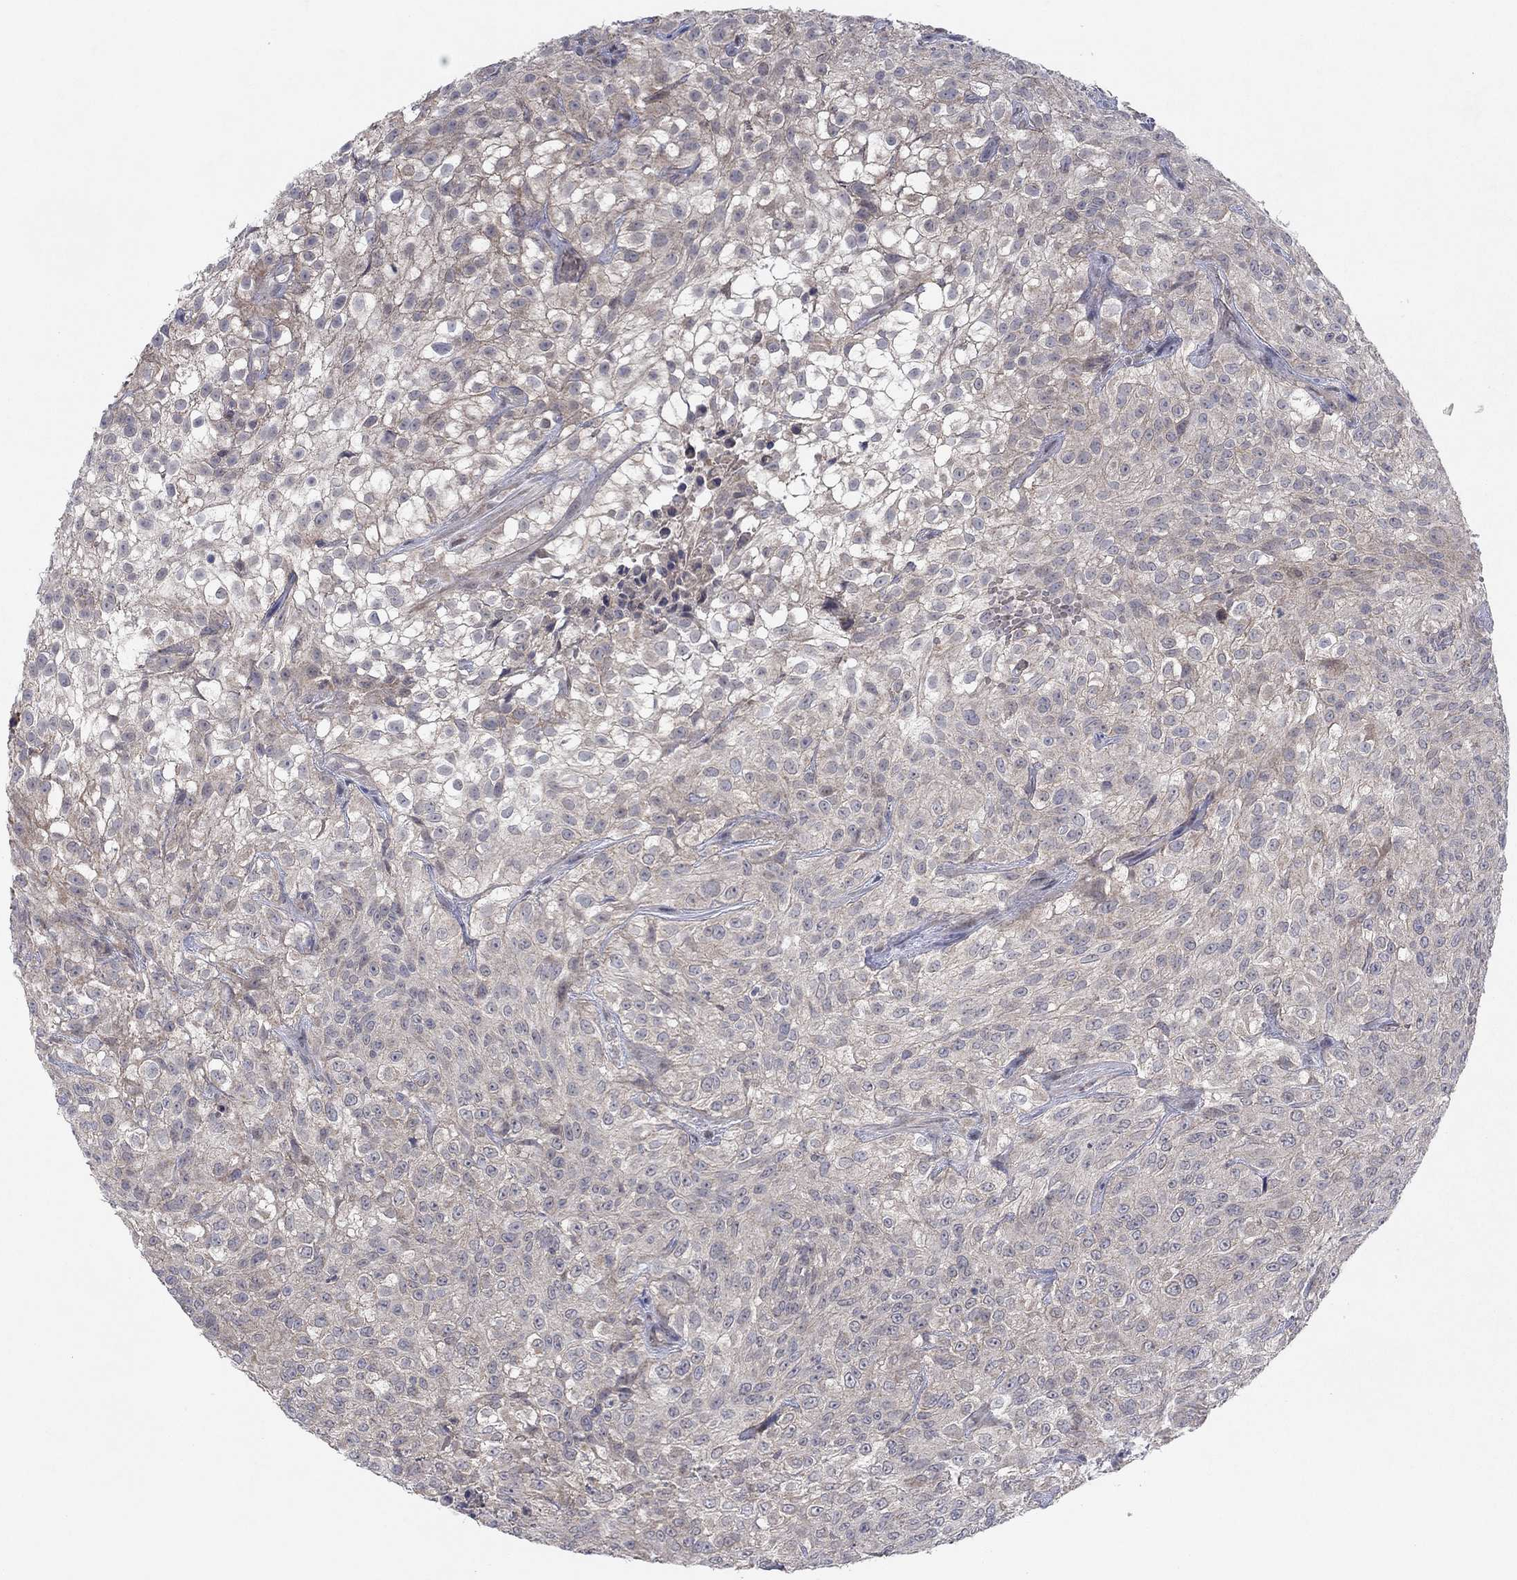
{"staining": {"intensity": "negative", "quantity": "none", "location": "none"}, "tissue": "urothelial cancer", "cell_type": "Tumor cells", "image_type": "cancer", "snomed": [{"axis": "morphology", "description": "Urothelial carcinoma, High grade"}, {"axis": "topography", "description": "Urinary bladder"}], "caption": "This is an immunohistochemistry (IHC) photomicrograph of urothelial cancer. There is no expression in tumor cells.", "gene": "IL4", "patient": {"sex": "male", "age": 56}}